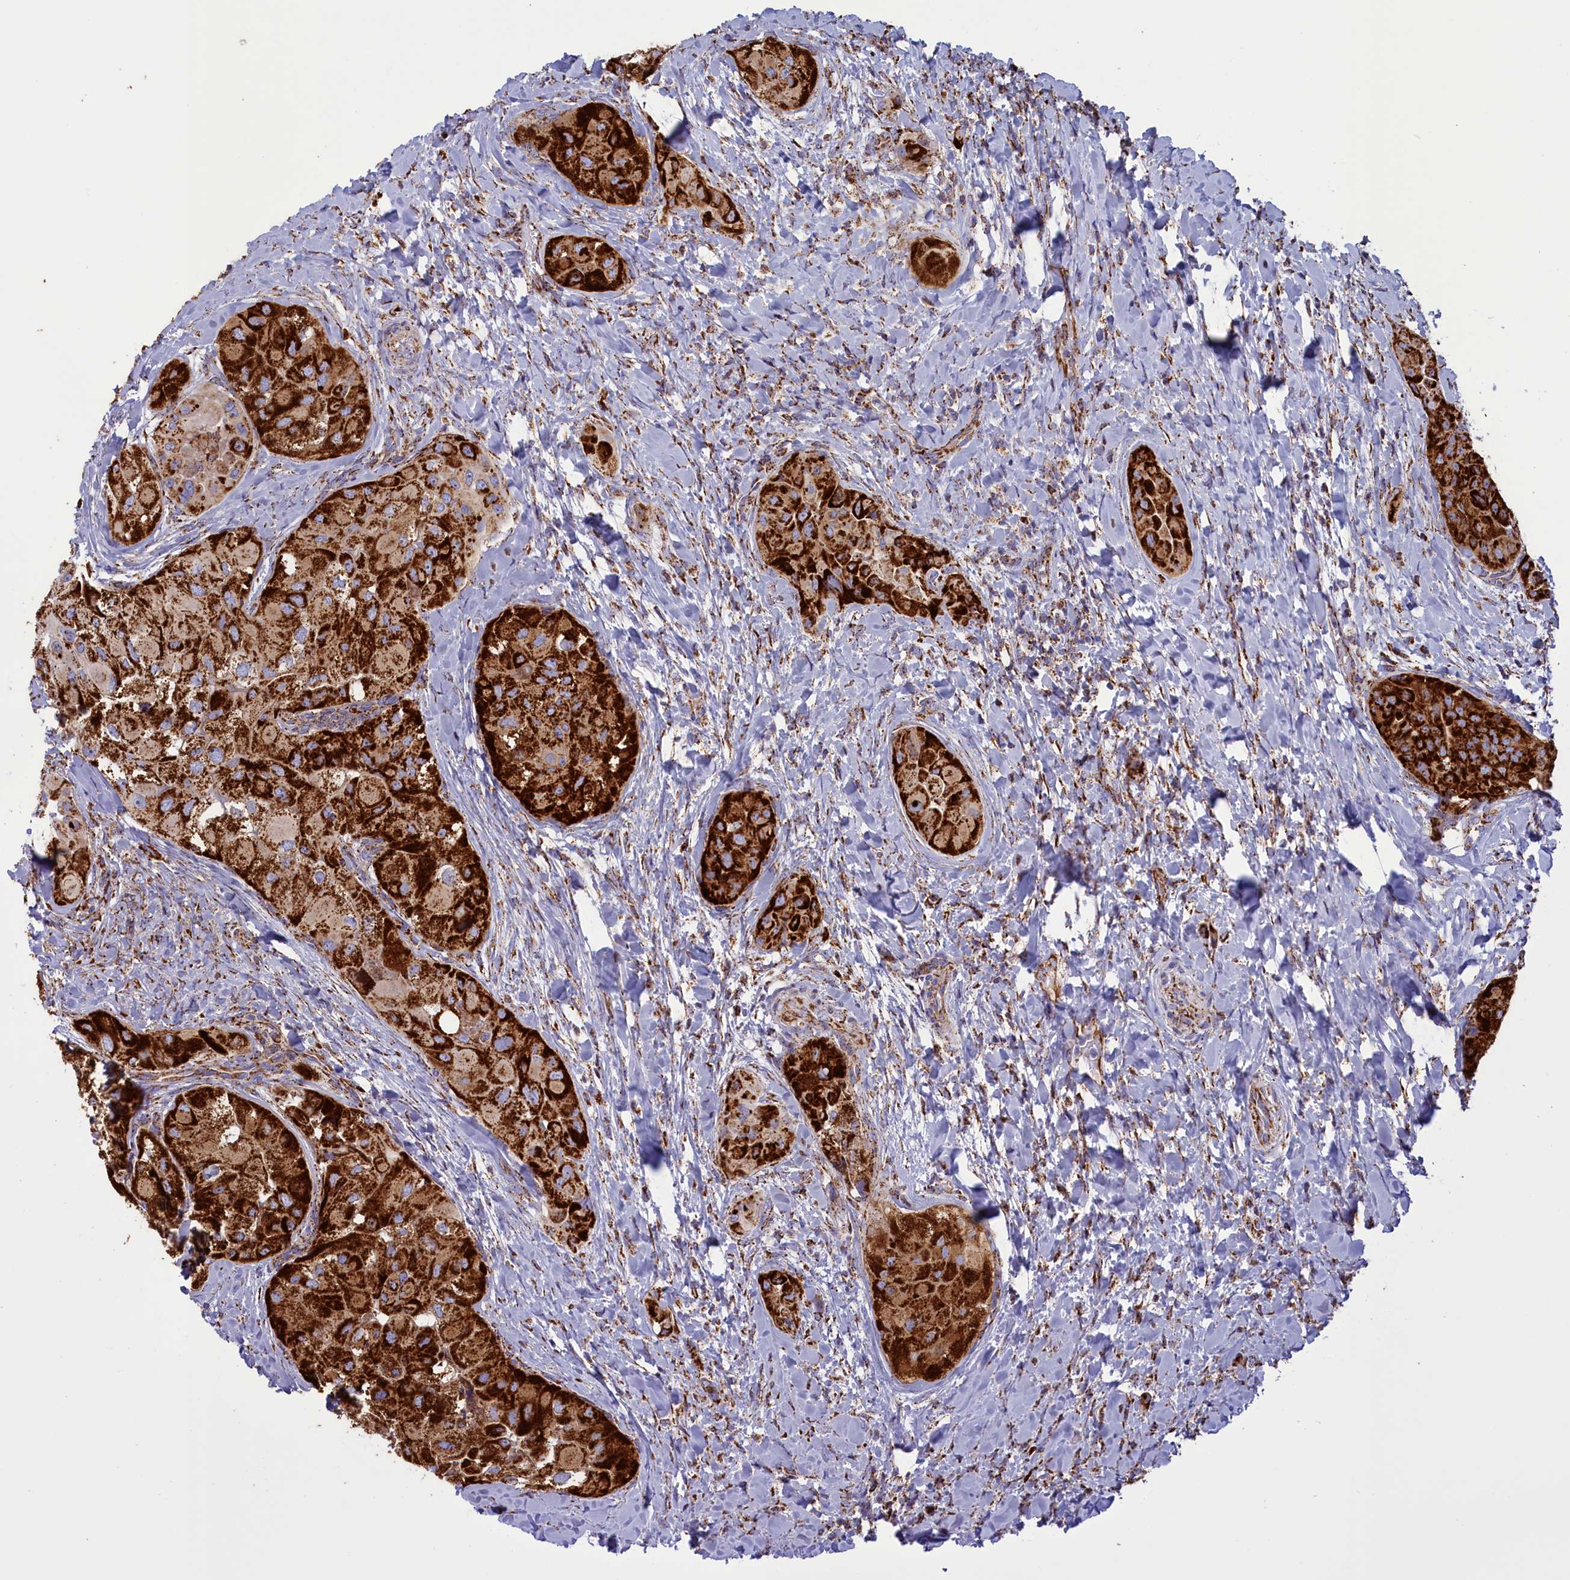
{"staining": {"intensity": "strong", "quantity": ">75%", "location": "cytoplasmic/membranous"}, "tissue": "thyroid cancer", "cell_type": "Tumor cells", "image_type": "cancer", "snomed": [{"axis": "morphology", "description": "Normal tissue, NOS"}, {"axis": "morphology", "description": "Papillary adenocarcinoma, NOS"}, {"axis": "topography", "description": "Thyroid gland"}], "caption": "Tumor cells show high levels of strong cytoplasmic/membranous staining in approximately >75% of cells in thyroid papillary adenocarcinoma.", "gene": "ISOC2", "patient": {"sex": "female", "age": 59}}